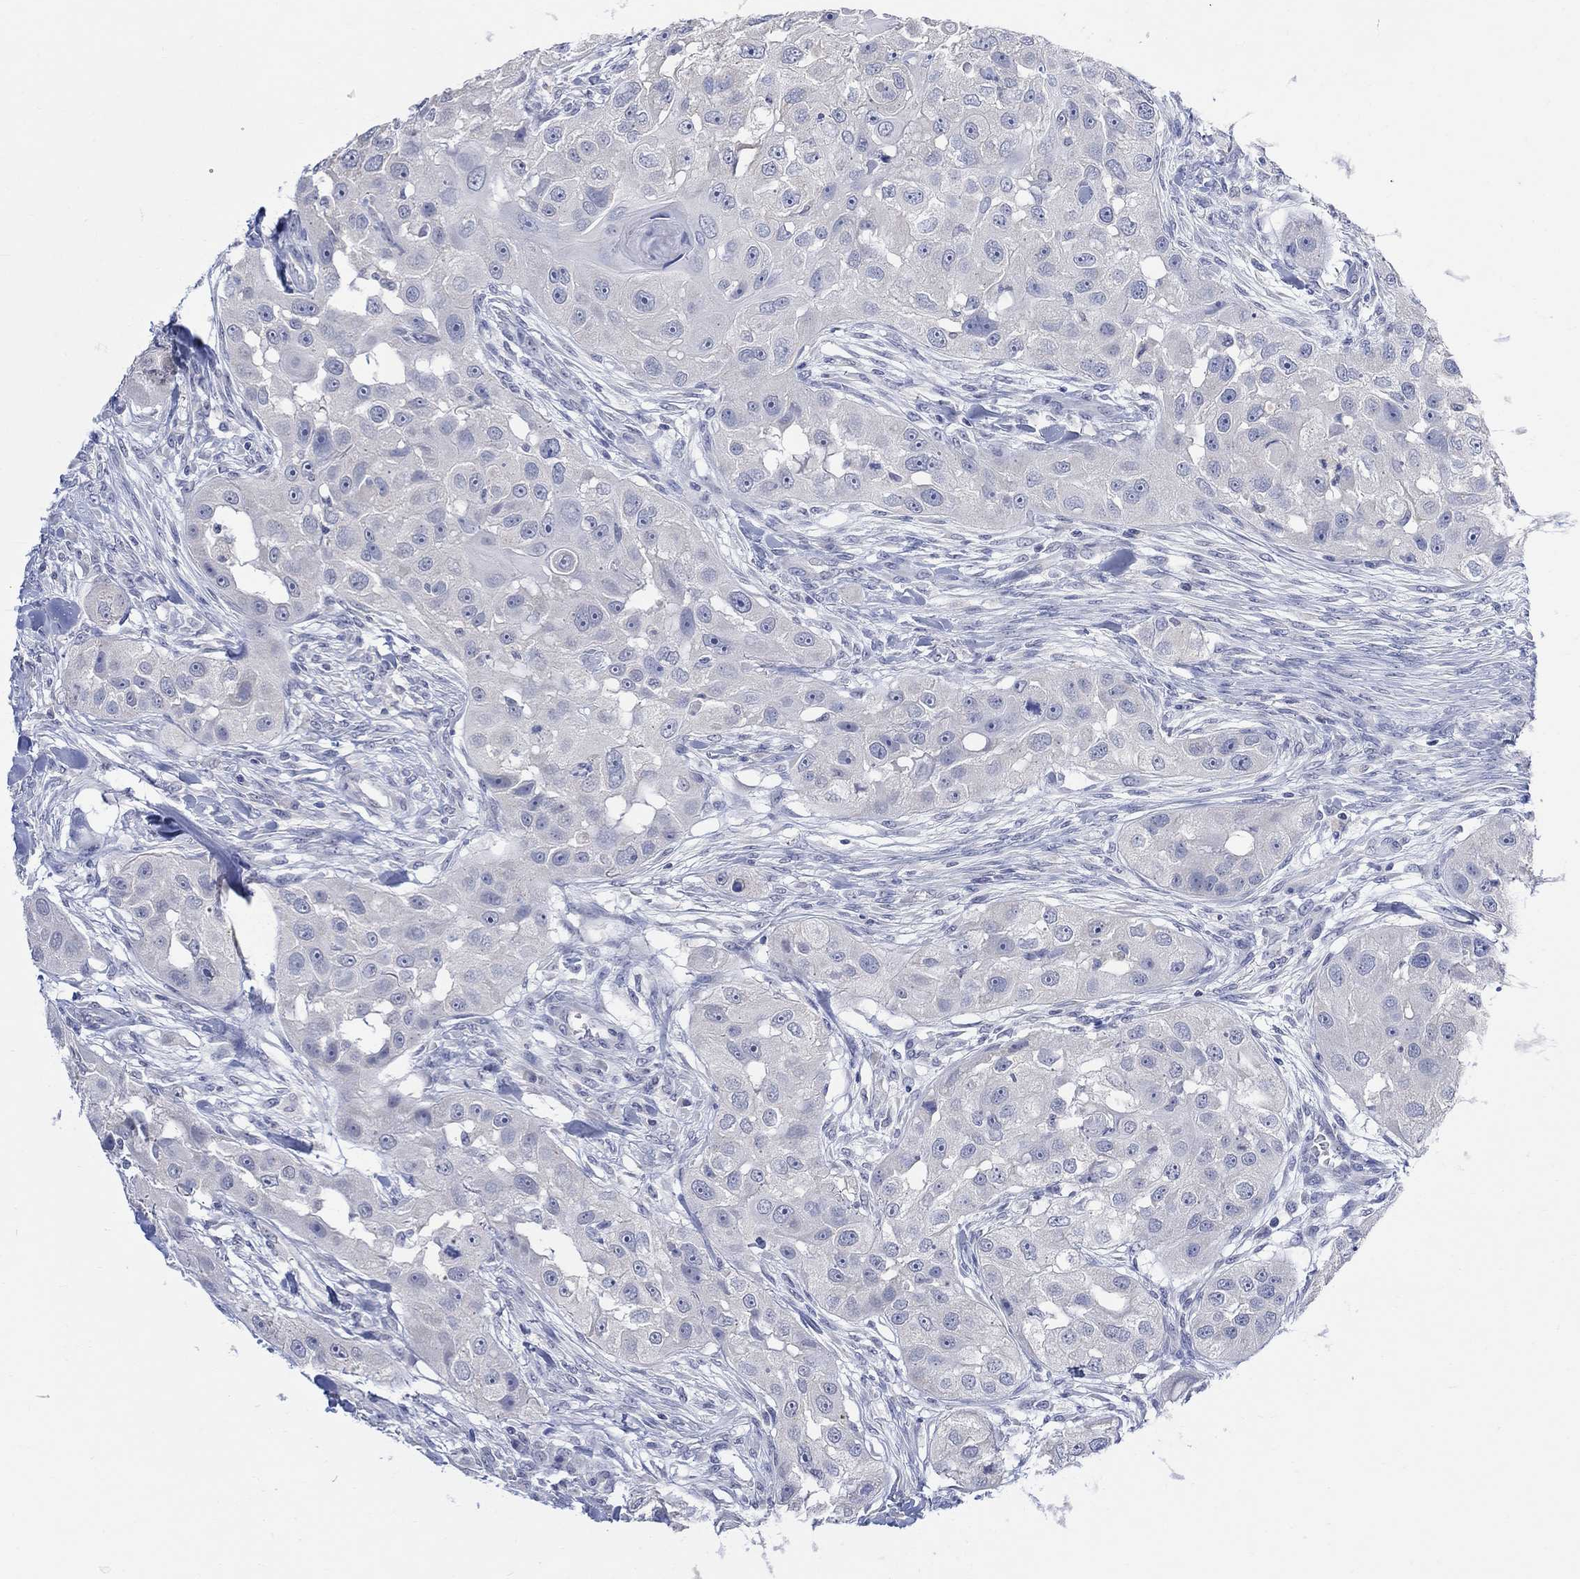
{"staining": {"intensity": "negative", "quantity": "none", "location": "none"}, "tissue": "head and neck cancer", "cell_type": "Tumor cells", "image_type": "cancer", "snomed": [{"axis": "morphology", "description": "Squamous cell carcinoma, NOS"}, {"axis": "topography", "description": "Head-Neck"}], "caption": "The photomicrograph demonstrates no staining of tumor cells in squamous cell carcinoma (head and neck). Nuclei are stained in blue.", "gene": "FBP2", "patient": {"sex": "male", "age": 51}}